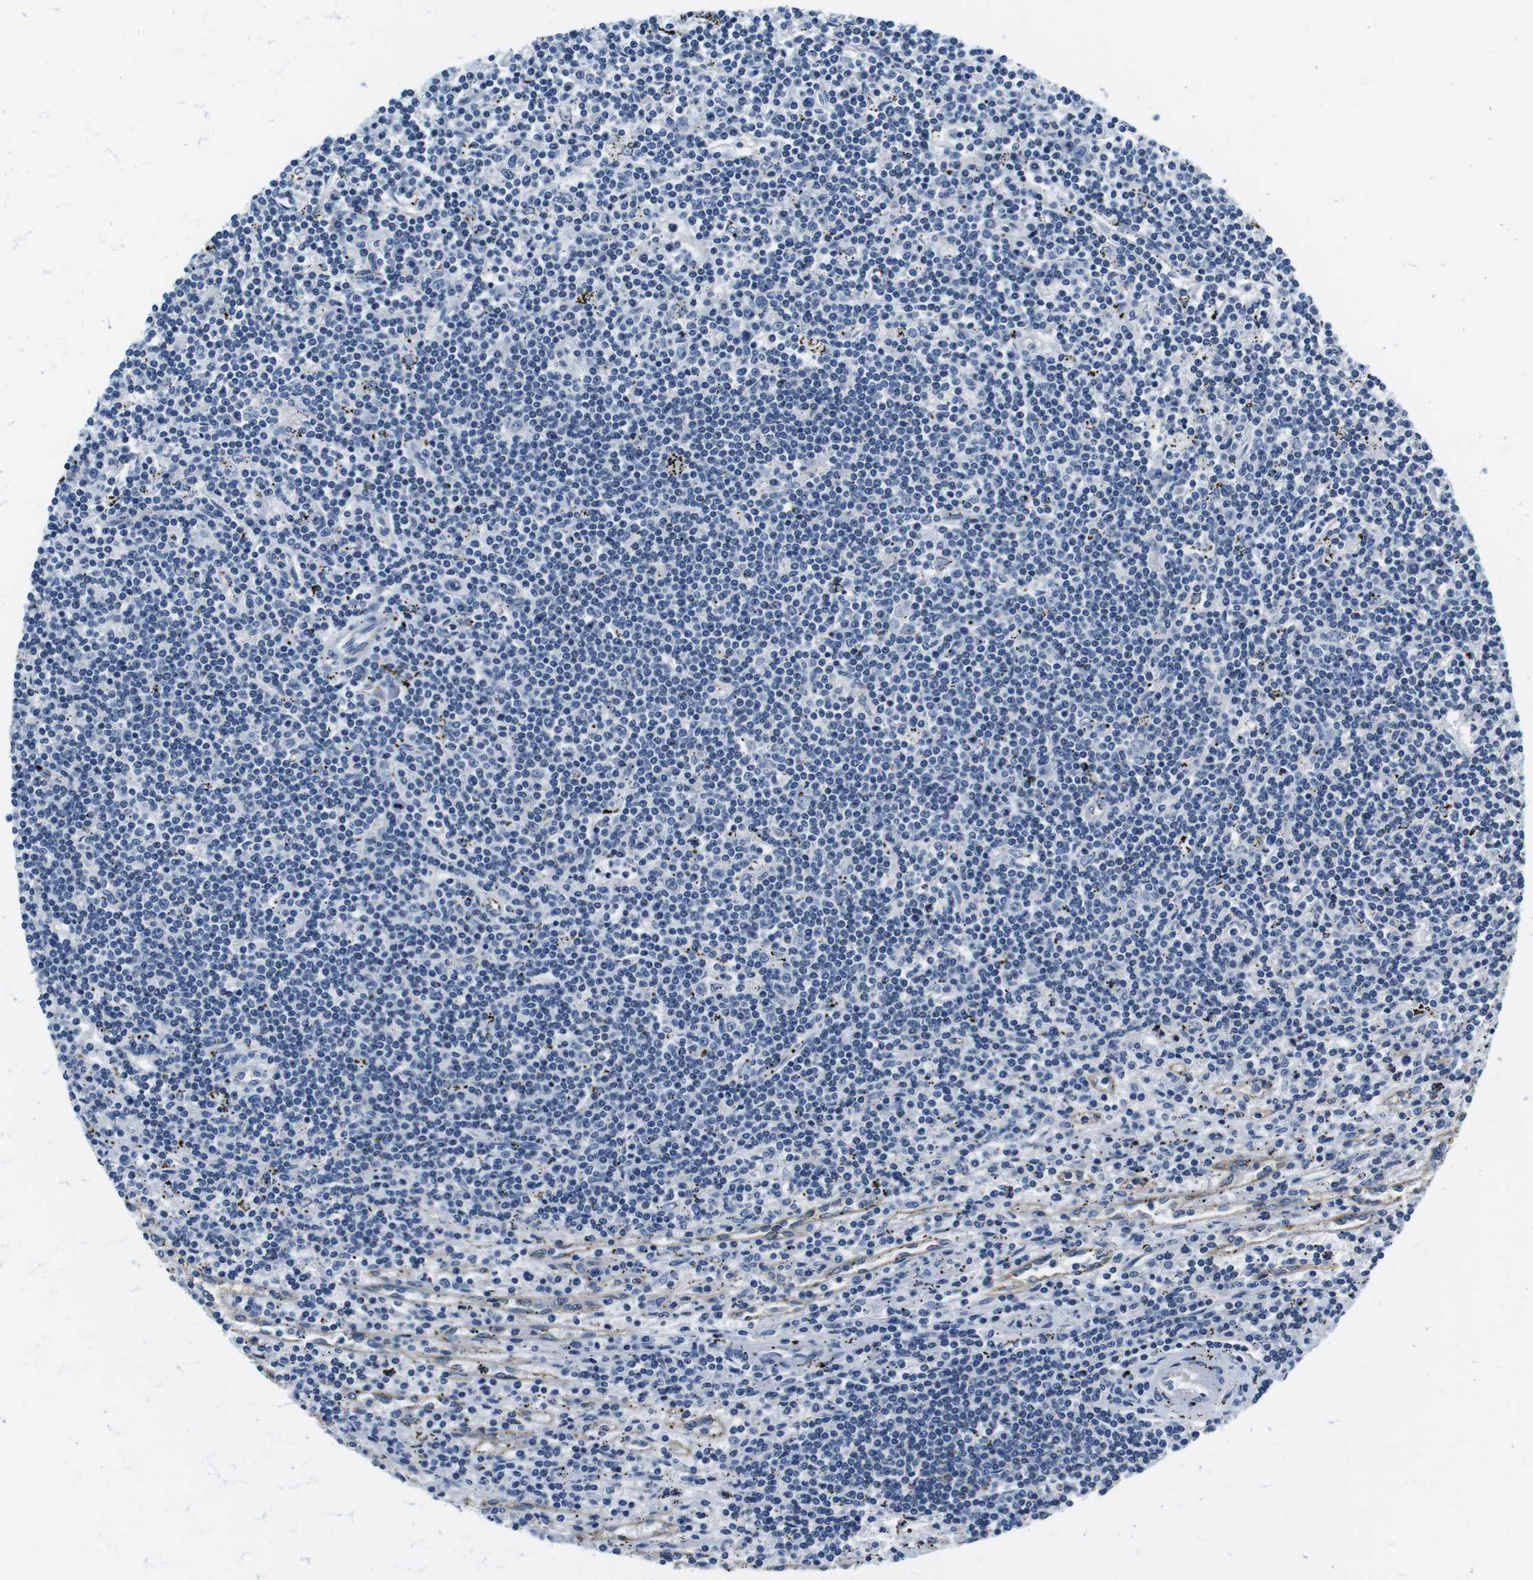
{"staining": {"intensity": "negative", "quantity": "none", "location": "none"}, "tissue": "lymphoma", "cell_type": "Tumor cells", "image_type": "cancer", "snomed": [{"axis": "morphology", "description": "Malignant lymphoma, non-Hodgkin's type, Low grade"}, {"axis": "topography", "description": "Spleen"}], "caption": "This is an immunohistochemistry (IHC) photomicrograph of low-grade malignant lymphoma, non-Hodgkin's type. There is no expression in tumor cells.", "gene": "KCNJ5", "patient": {"sex": "male", "age": 76}}